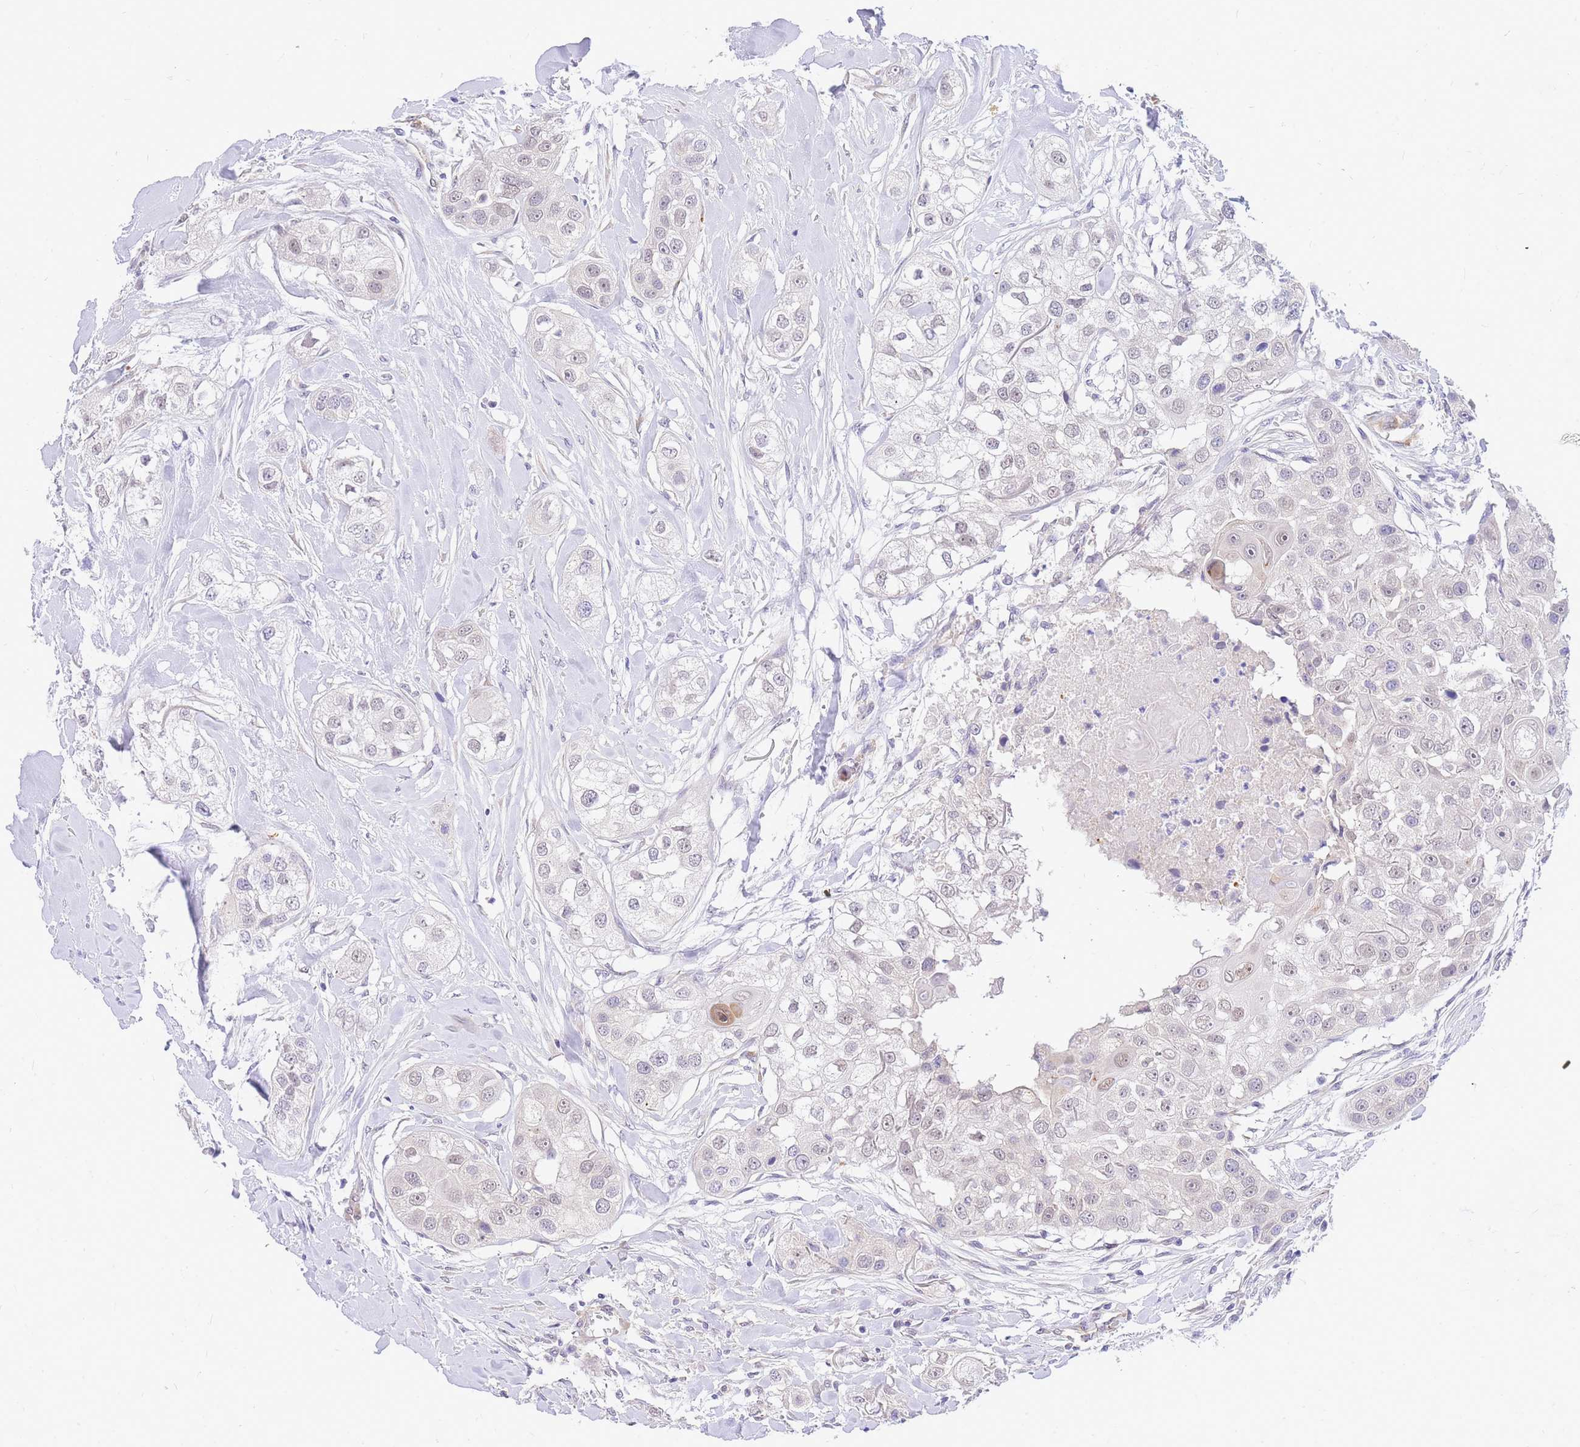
{"staining": {"intensity": "weak", "quantity": "<25%", "location": "nuclear"}, "tissue": "head and neck cancer", "cell_type": "Tumor cells", "image_type": "cancer", "snomed": [{"axis": "morphology", "description": "Normal tissue, NOS"}, {"axis": "morphology", "description": "Squamous cell carcinoma, NOS"}, {"axis": "topography", "description": "Skeletal muscle"}, {"axis": "topography", "description": "Head-Neck"}], "caption": "The immunohistochemistry image has no significant positivity in tumor cells of head and neck cancer (squamous cell carcinoma) tissue. (DAB IHC, high magnification).", "gene": "S100PBP", "patient": {"sex": "male", "age": 51}}